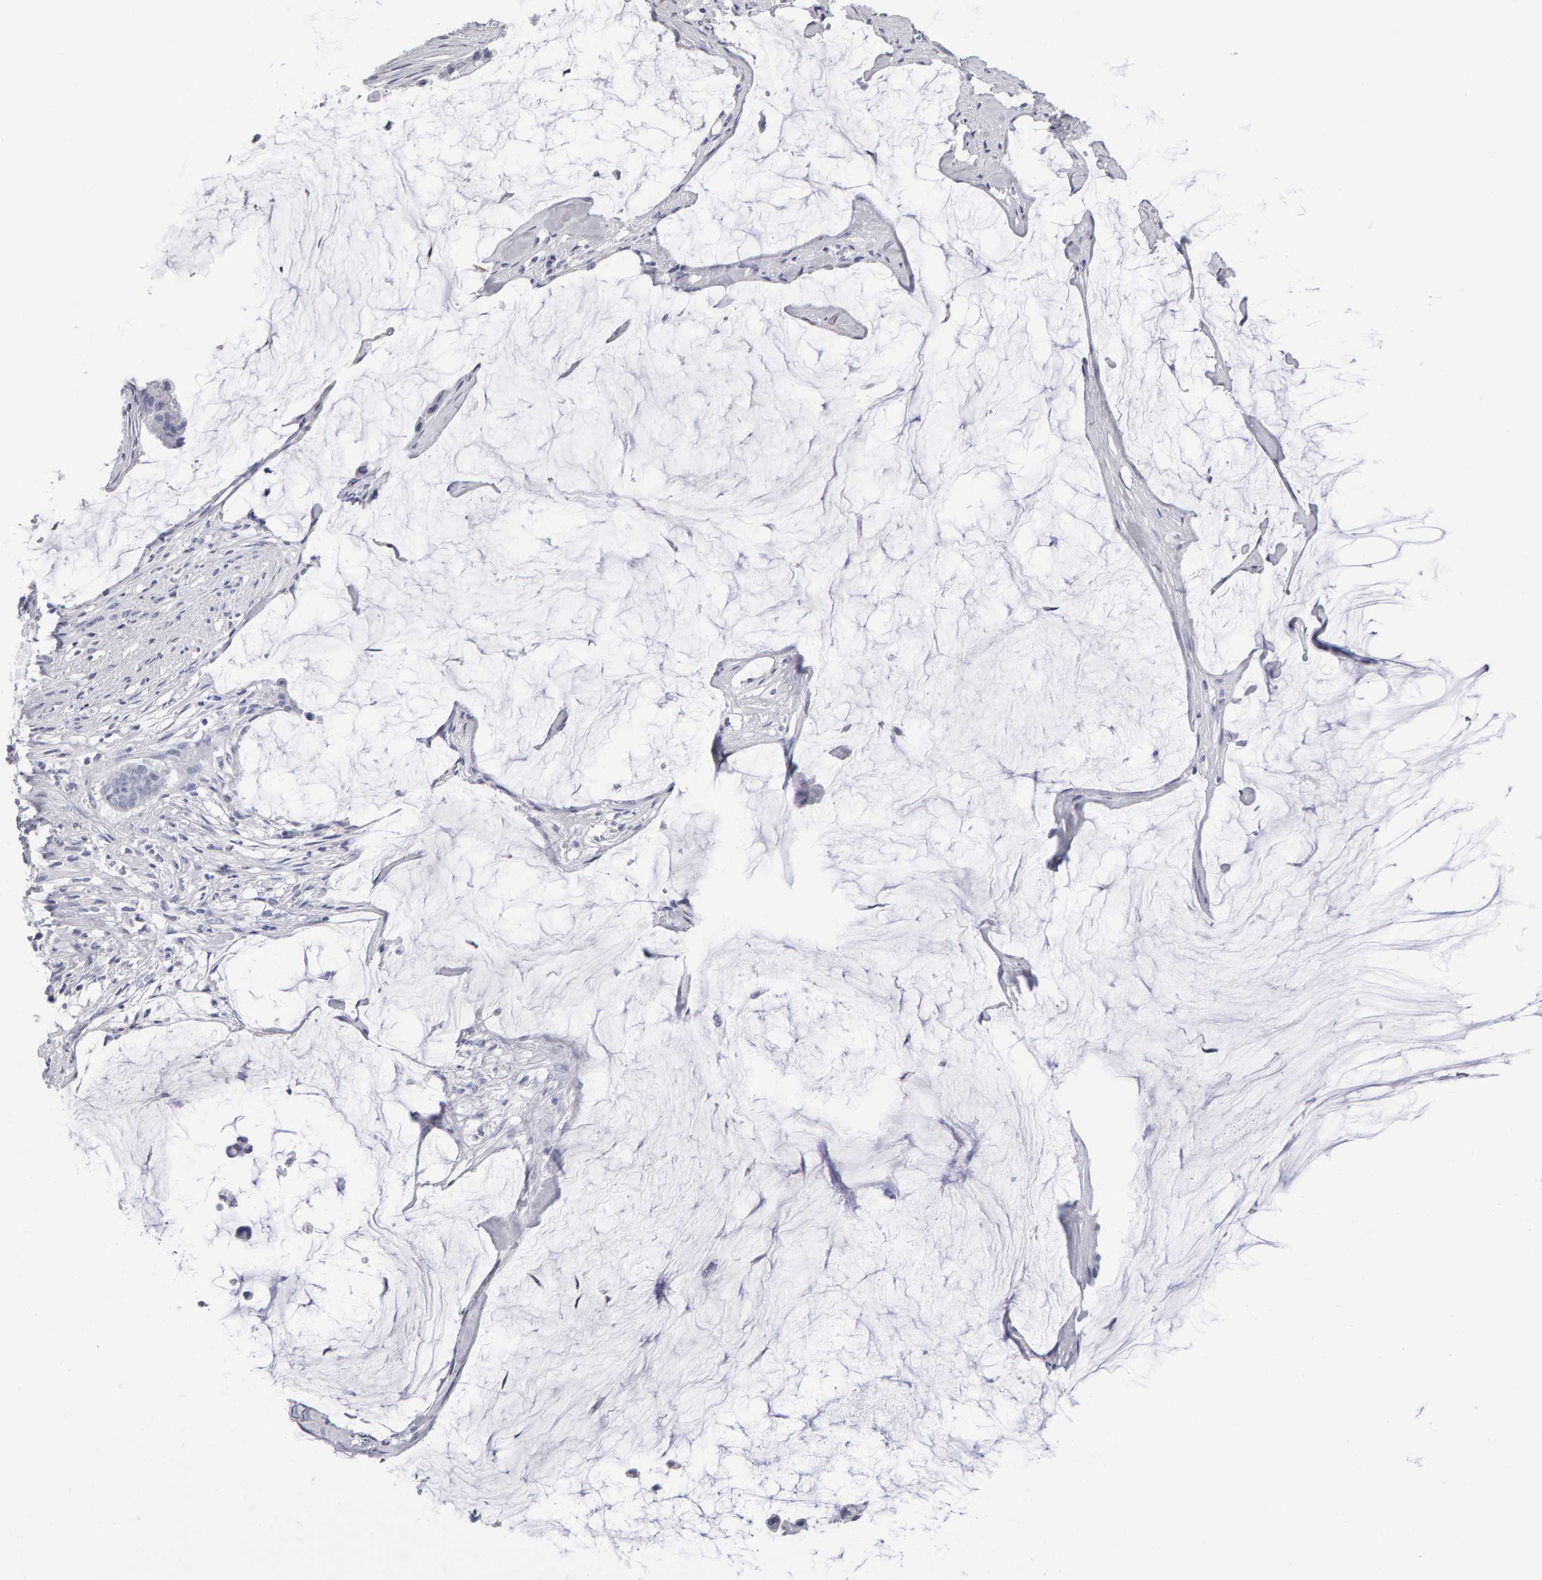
{"staining": {"intensity": "negative", "quantity": "none", "location": "none"}, "tissue": "pancreatic cancer", "cell_type": "Tumor cells", "image_type": "cancer", "snomed": [{"axis": "morphology", "description": "Adenocarcinoma, NOS"}, {"axis": "topography", "description": "Pancreas"}], "caption": "Tumor cells show no significant protein positivity in pancreatic adenocarcinoma.", "gene": "NCDN", "patient": {"sex": "male", "age": 41}}